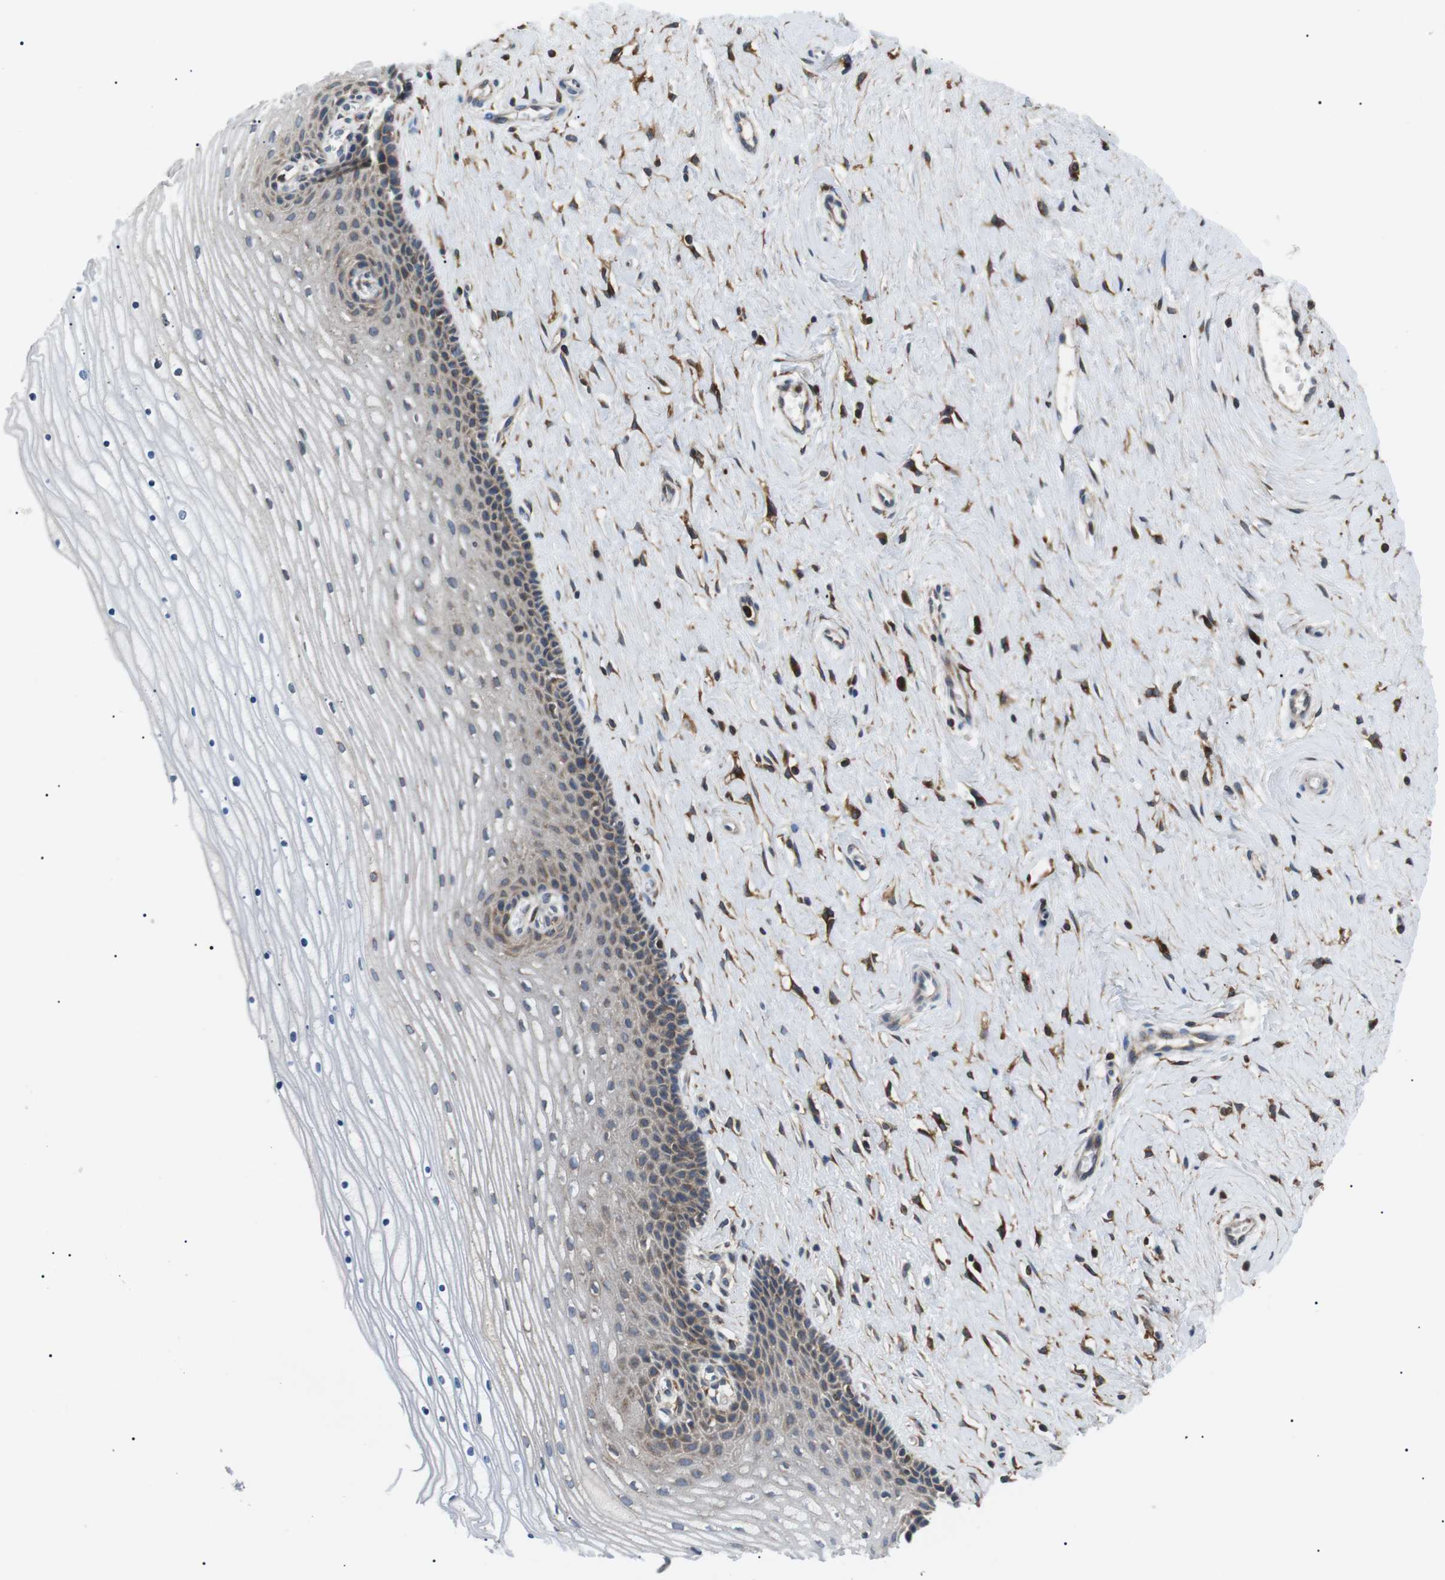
{"staining": {"intensity": "moderate", "quantity": ">75%", "location": "cytoplasmic/membranous"}, "tissue": "cervix", "cell_type": "Glandular cells", "image_type": "normal", "snomed": [{"axis": "morphology", "description": "Normal tissue, NOS"}, {"axis": "topography", "description": "Cervix"}], "caption": "Protein analysis of unremarkable cervix demonstrates moderate cytoplasmic/membranous positivity in approximately >75% of glandular cells. (Brightfield microscopy of DAB IHC at high magnification).", "gene": "RAB9A", "patient": {"sex": "female", "age": 39}}